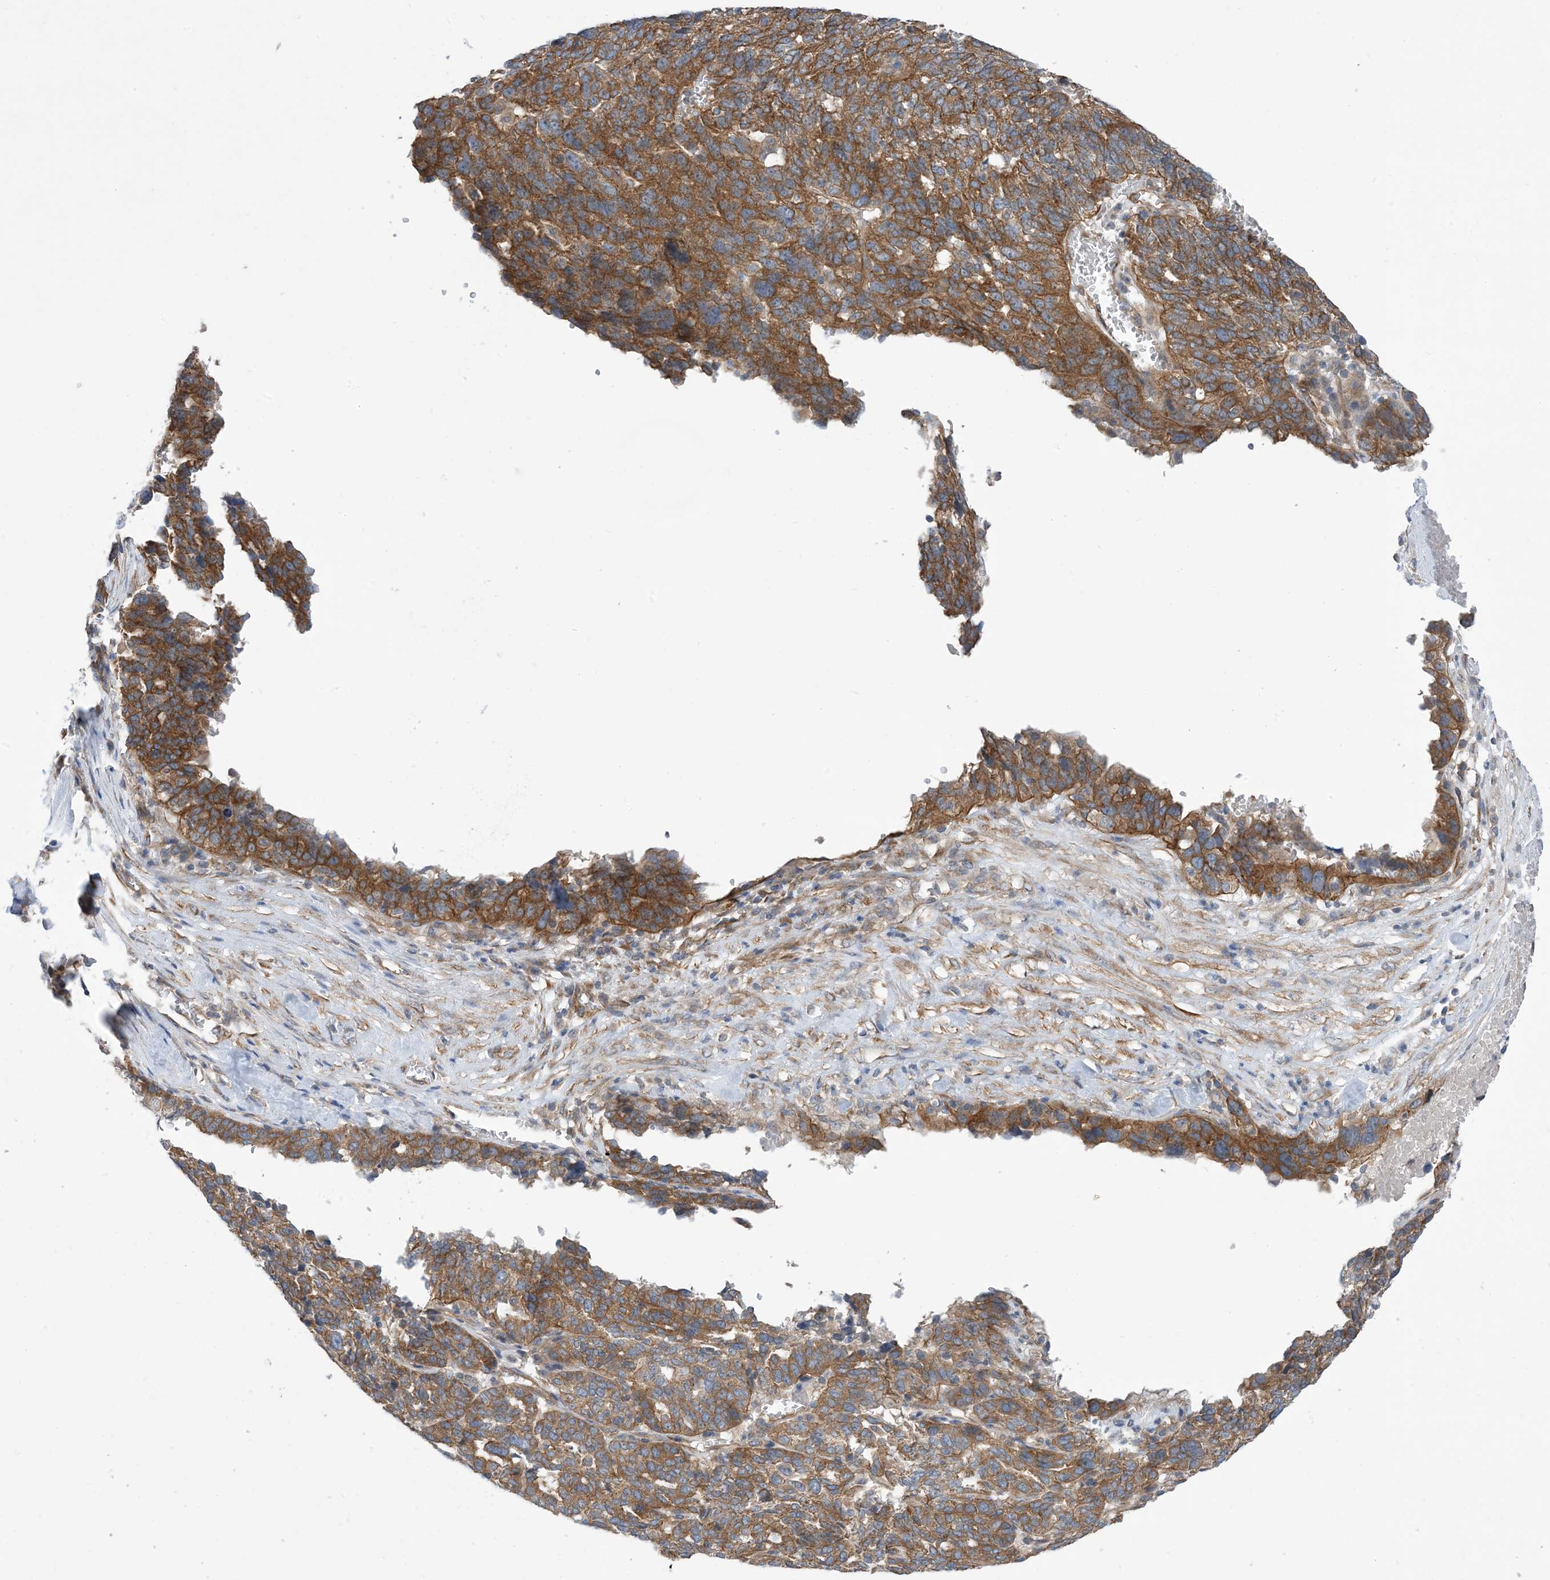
{"staining": {"intensity": "moderate", "quantity": ">75%", "location": "cytoplasmic/membranous"}, "tissue": "ovarian cancer", "cell_type": "Tumor cells", "image_type": "cancer", "snomed": [{"axis": "morphology", "description": "Cystadenocarcinoma, serous, NOS"}, {"axis": "topography", "description": "Ovary"}], "caption": "A micrograph of ovarian cancer (serous cystadenocarcinoma) stained for a protein reveals moderate cytoplasmic/membranous brown staining in tumor cells.", "gene": "EHBP1", "patient": {"sex": "female", "age": 59}}